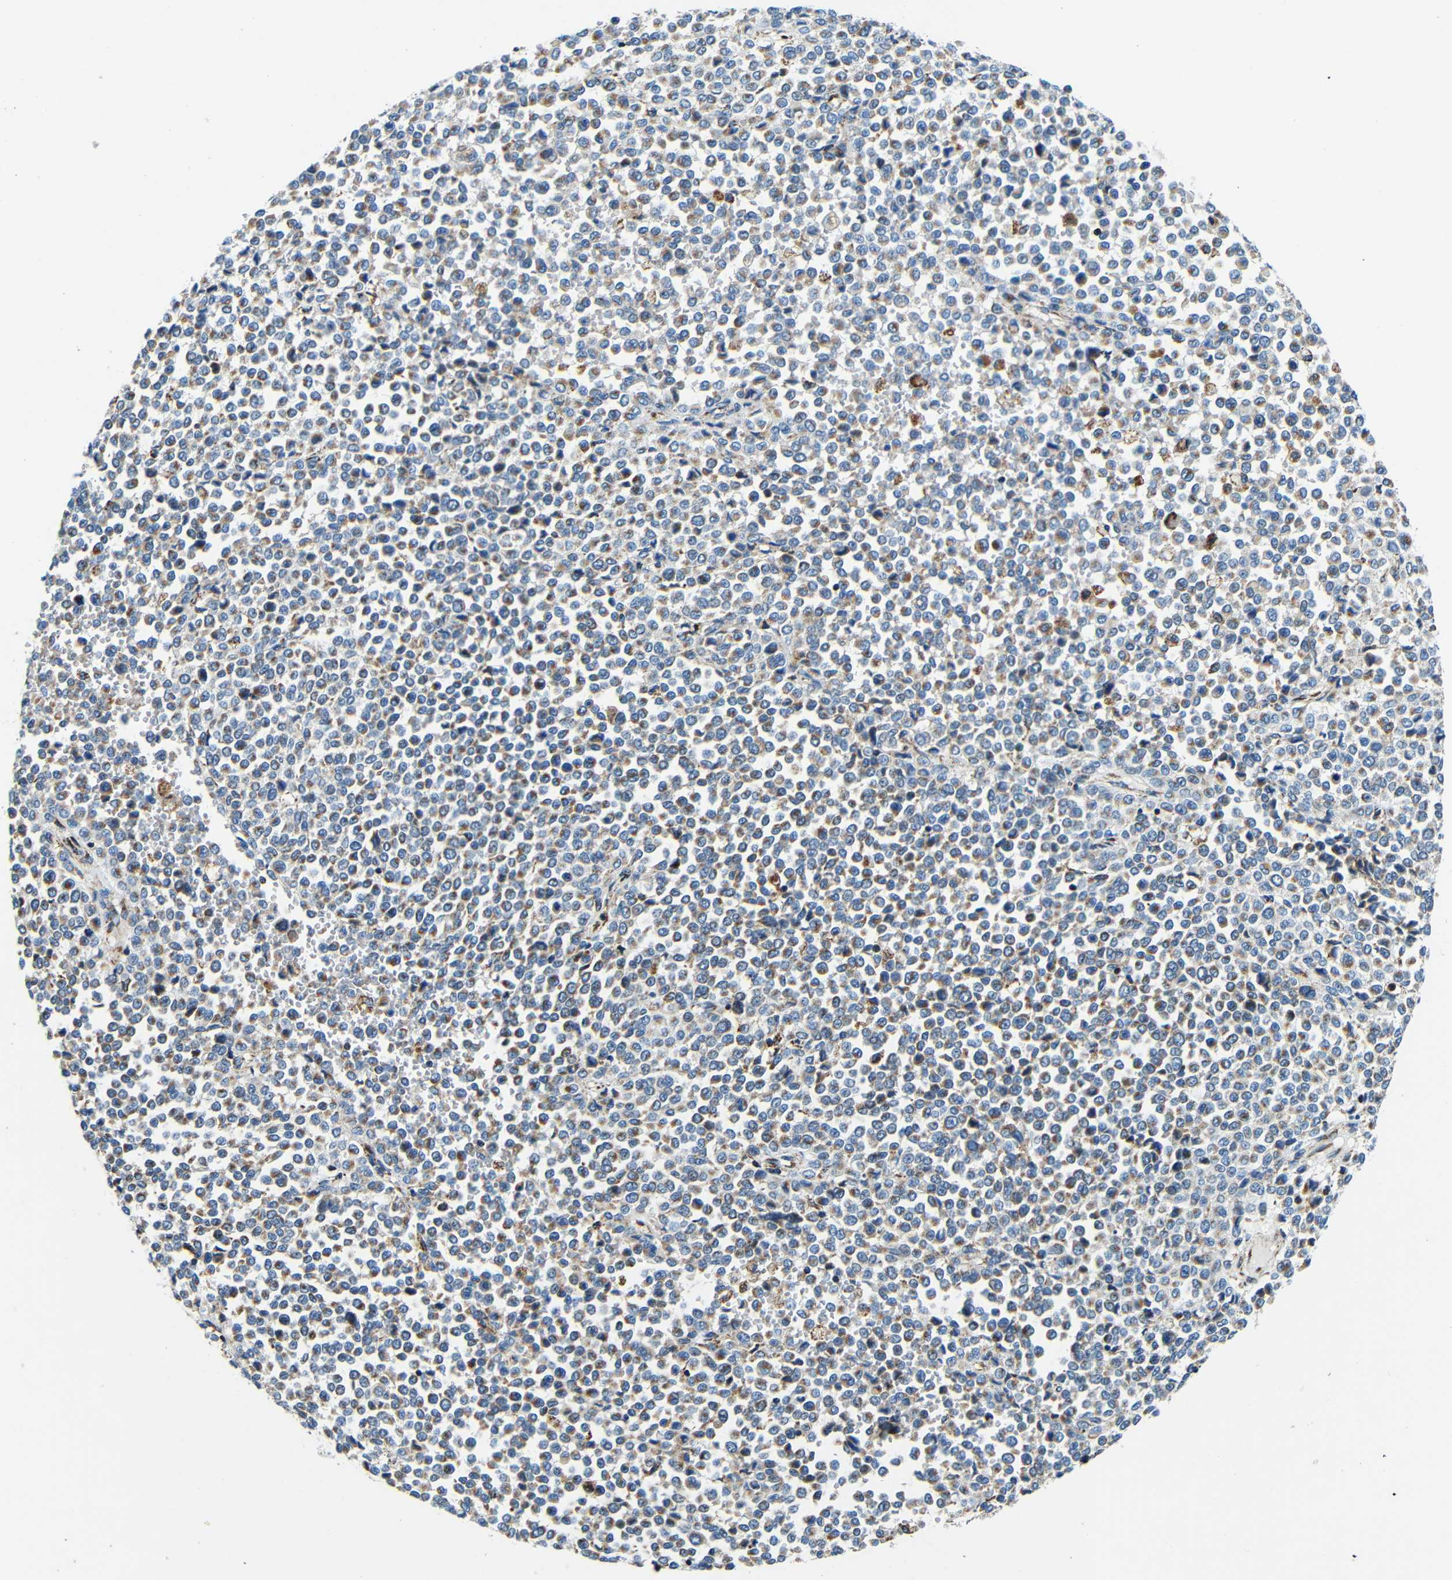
{"staining": {"intensity": "moderate", "quantity": "25%-75%", "location": "cytoplasmic/membranous"}, "tissue": "melanoma", "cell_type": "Tumor cells", "image_type": "cancer", "snomed": [{"axis": "morphology", "description": "Malignant melanoma, Metastatic site"}, {"axis": "topography", "description": "Pancreas"}], "caption": "Tumor cells demonstrate moderate cytoplasmic/membranous expression in about 25%-75% of cells in malignant melanoma (metastatic site).", "gene": "GALNT18", "patient": {"sex": "female", "age": 30}}